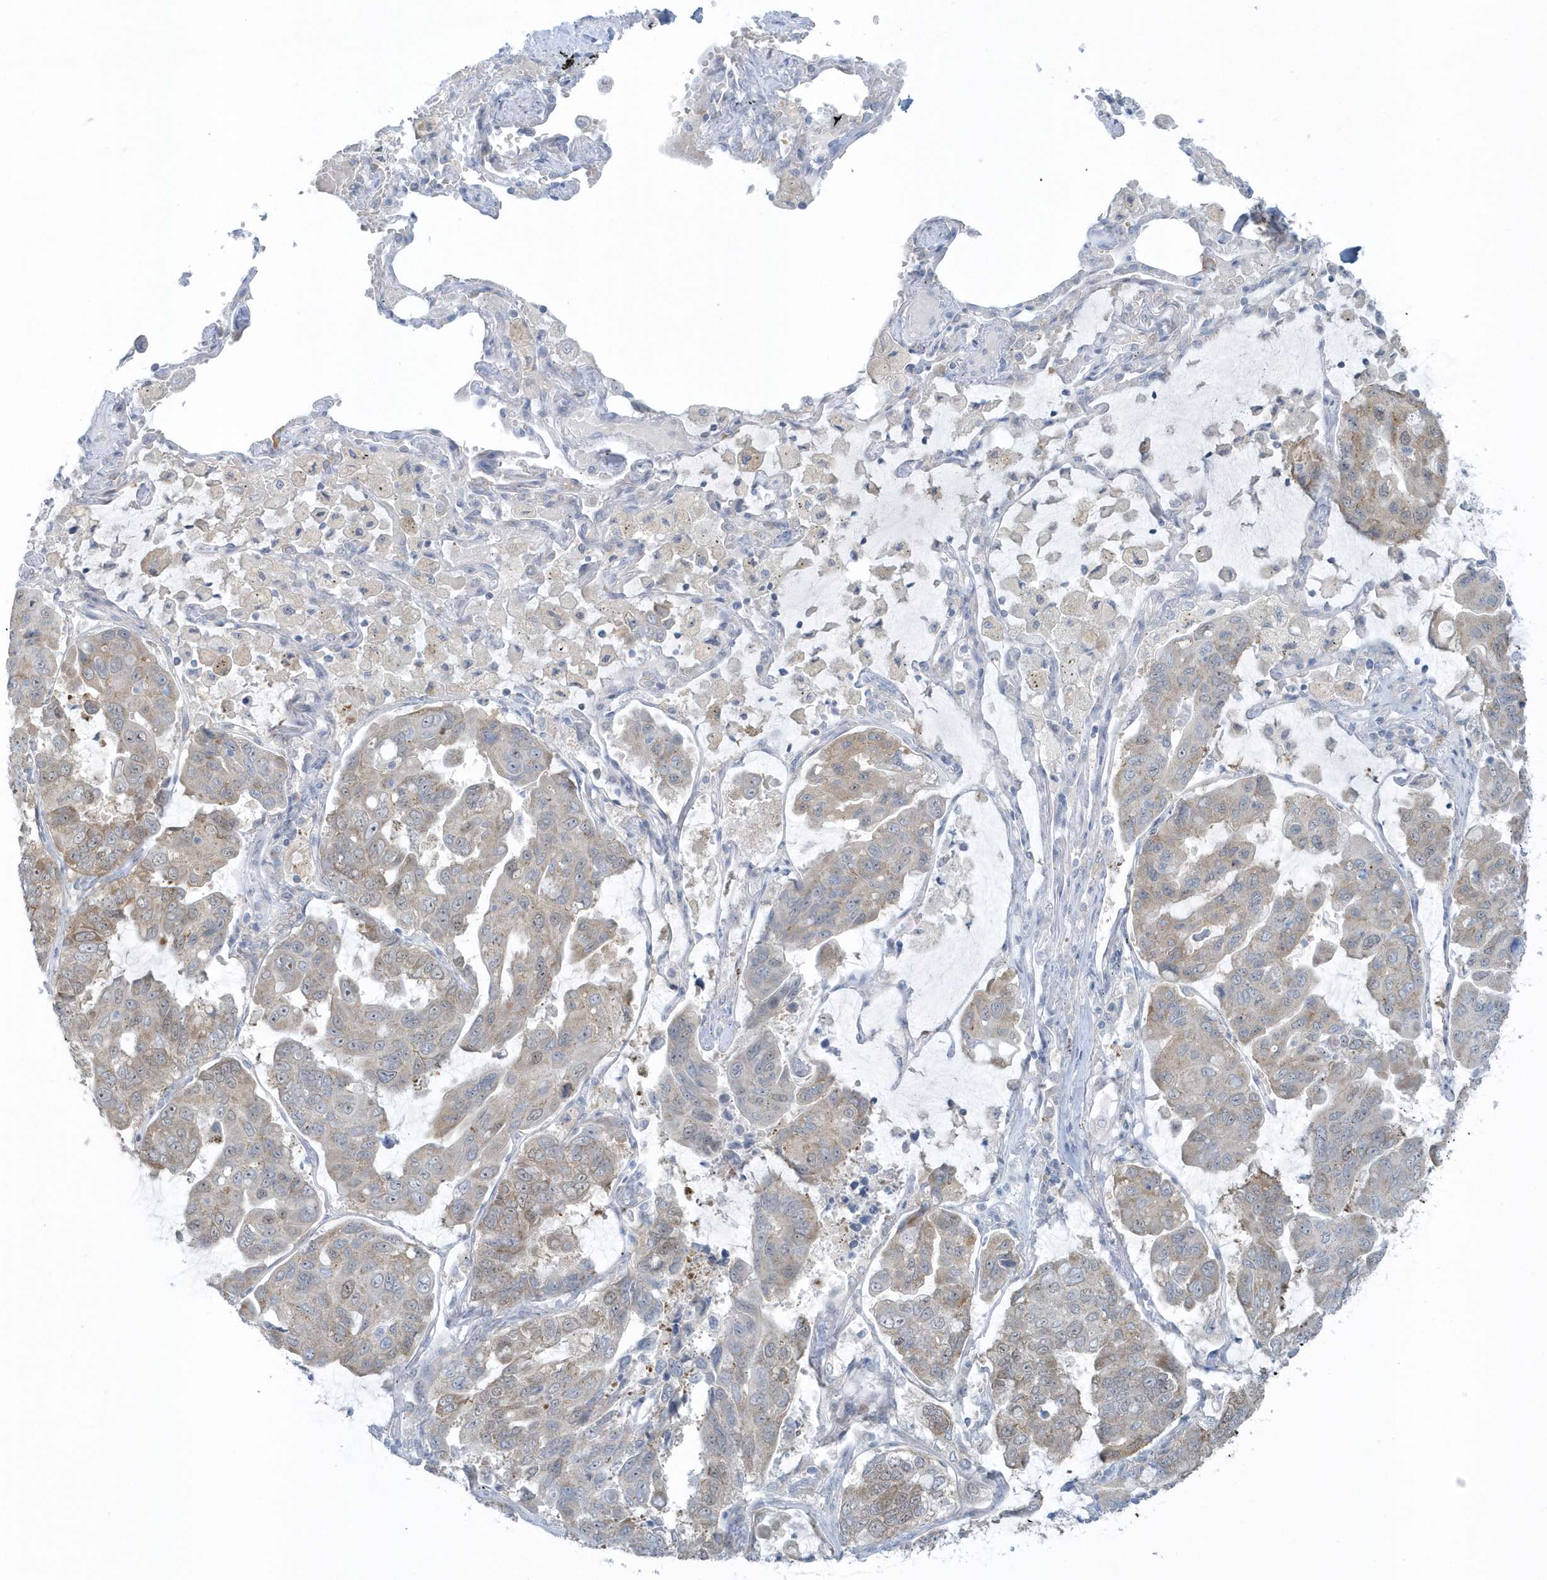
{"staining": {"intensity": "weak", "quantity": "25%-75%", "location": "cytoplasmic/membranous"}, "tissue": "lung cancer", "cell_type": "Tumor cells", "image_type": "cancer", "snomed": [{"axis": "morphology", "description": "Adenocarcinoma, NOS"}, {"axis": "topography", "description": "Lung"}], "caption": "Adenocarcinoma (lung) stained for a protein (brown) reveals weak cytoplasmic/membranous positive positivity in approximately 25%-75% of tumor cells.", "gene": "SCN3A", "patient": {"sex": "male", "age": 64}}